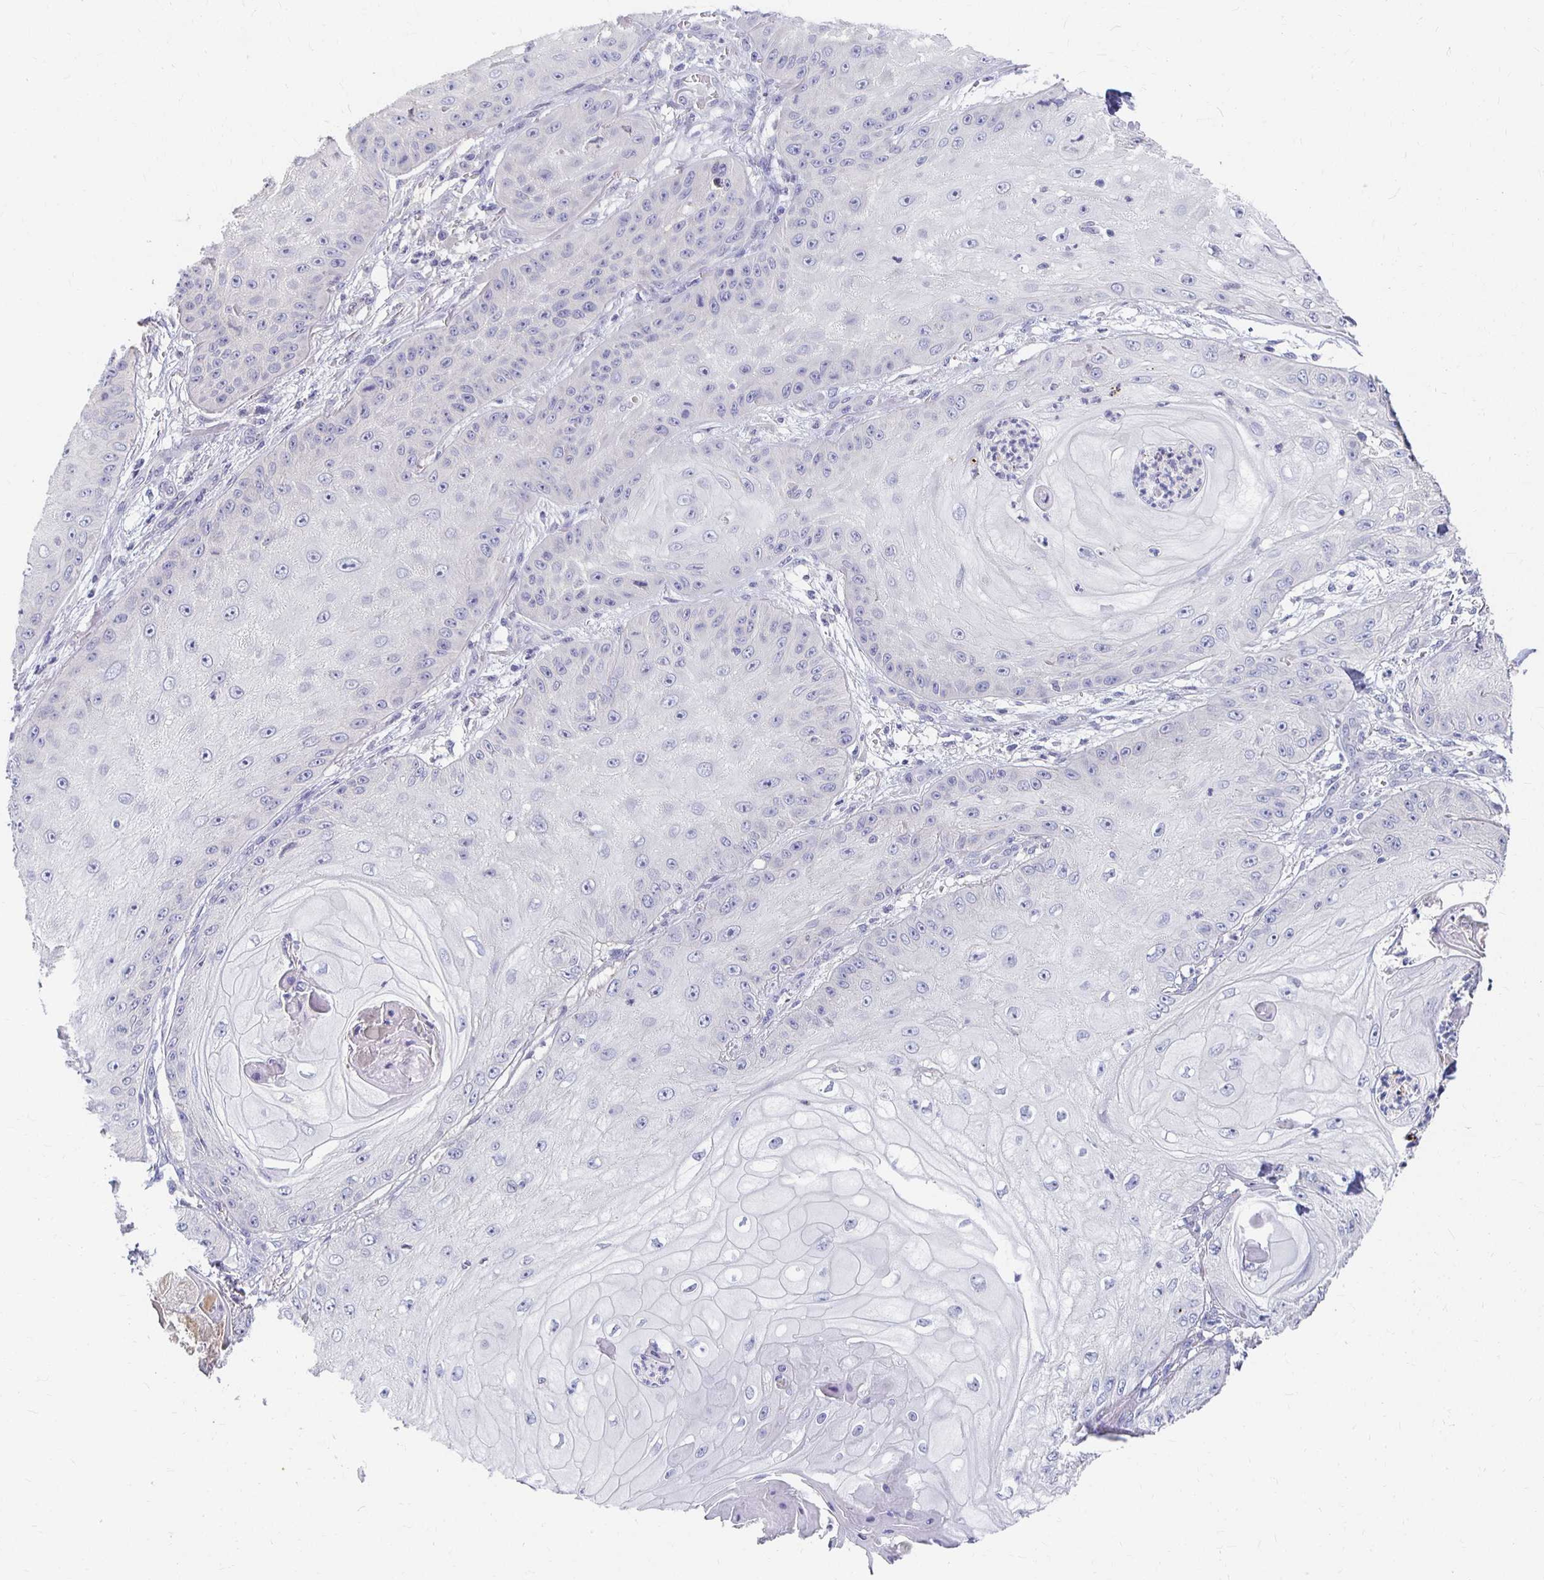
{"staining": {"intensity": "negative", "quantity": "none", "location": "none"}, "tissue": "skin cancer", "cell_type": "Tumor cells", "image_type": "cancer", "snomed": [{"axis": "morphology", "description": "Squamous cell carcinoma, NOS"}, {"axis": "topography", "description": "Skin"}], "caption": "A micrograph of human skin squamous cell carcinoma is negative for staining in tumor cells.", "gene": "FKRP", "patient": {"sex": "male", "age": 70}}